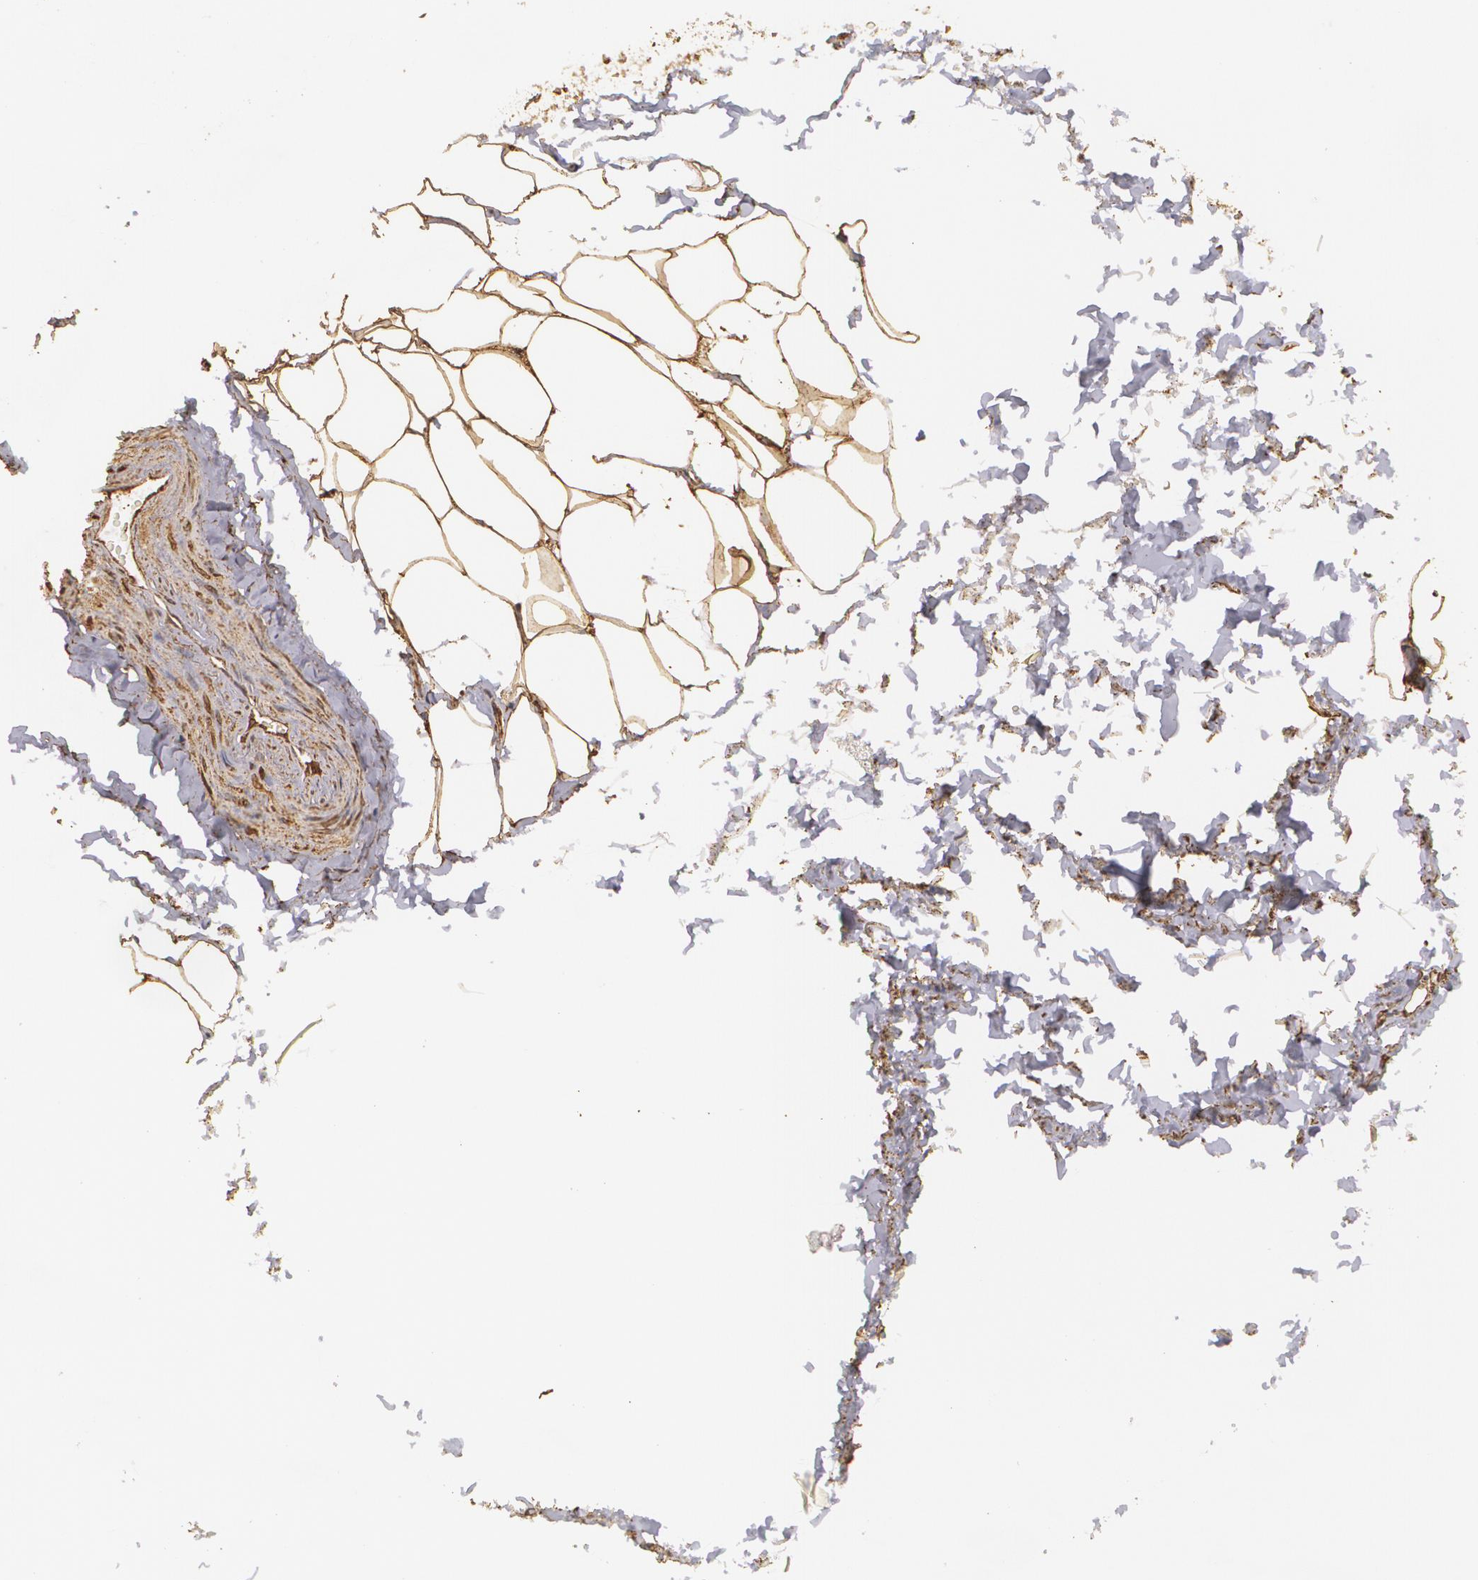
{"staining": {"intensity": "strong", "quantity": ">75%", "location": "cytoplasmic/membranous"}, "tissue": "adipose tissue", "cell_type": "Adipocytes", "image_type": "normal", "snomed": [{"axis": "morphology", "description": "Normal tissue, NOS"}, {"axis": "topography", "description": "Soft tissue"}, {"axis": "topography", "description": "Peripheral nerve tissue"}], "caption": "Immunohistochemical staining of unremarkable adipose tissue exhibits >75% levels of strong cytoplasmic/membranous protein expression in approximately >75% of adipocytes.", "gene": "CYB5R3", "patient": {"sex": "female", "age": 68}}